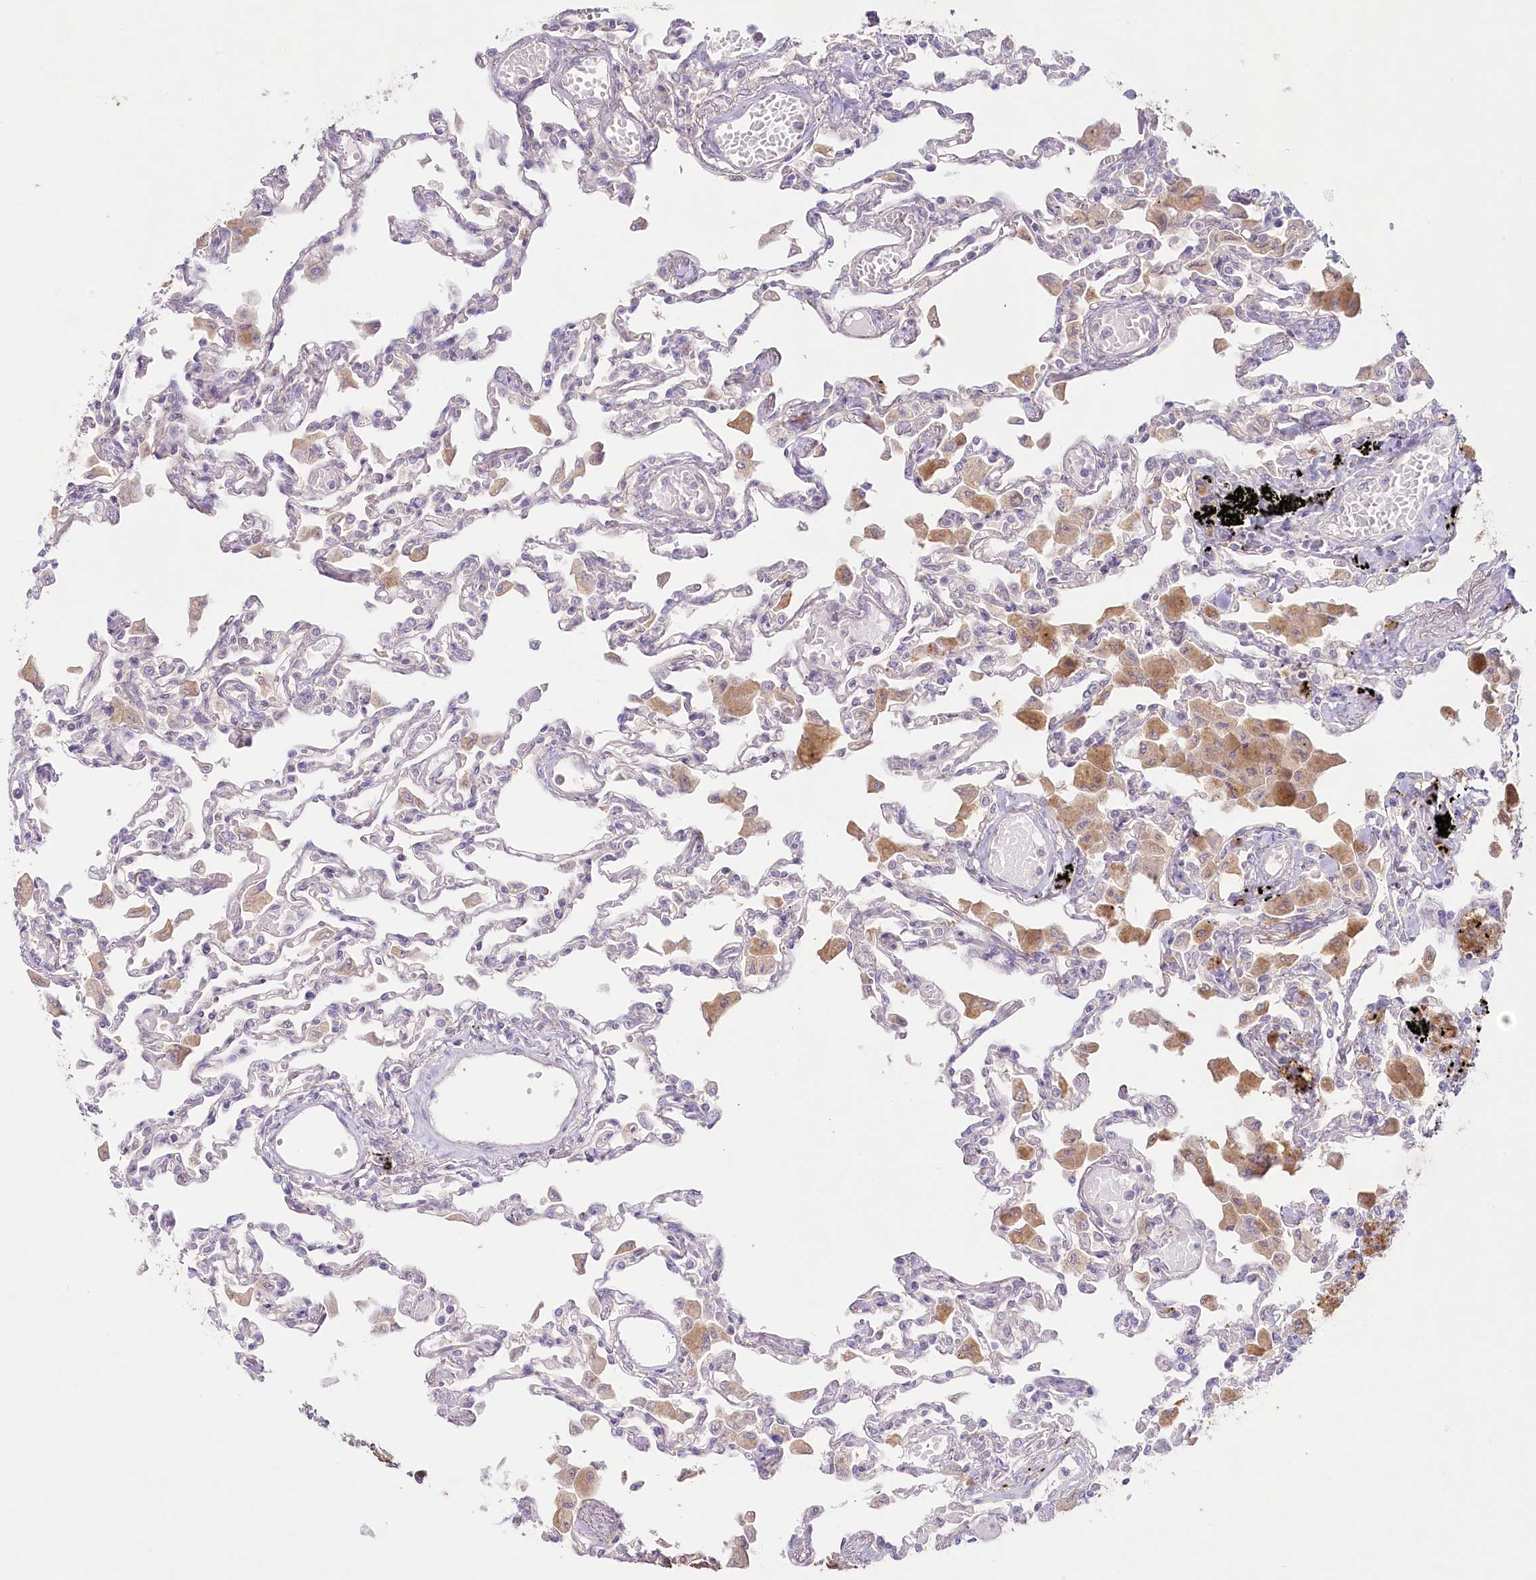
{"staining": {"intensity": "negative", "quantity": "none", "location": "none"}, "tissue": "lung", "cell_type": "Alveolar cells", "image_type": "normal", "snomed": [{"axis": "morphology", "description": "Normal tissue, NOS"}, {"axis": "topography", "description": "Bronchus"}, {"axis": "topography", "description": "Lung"}], "caption": "The image displays no staining of alveolar cells in benign lung.", "gene": "TNIP1", "patient": {"sex": "female", "age": 49}}